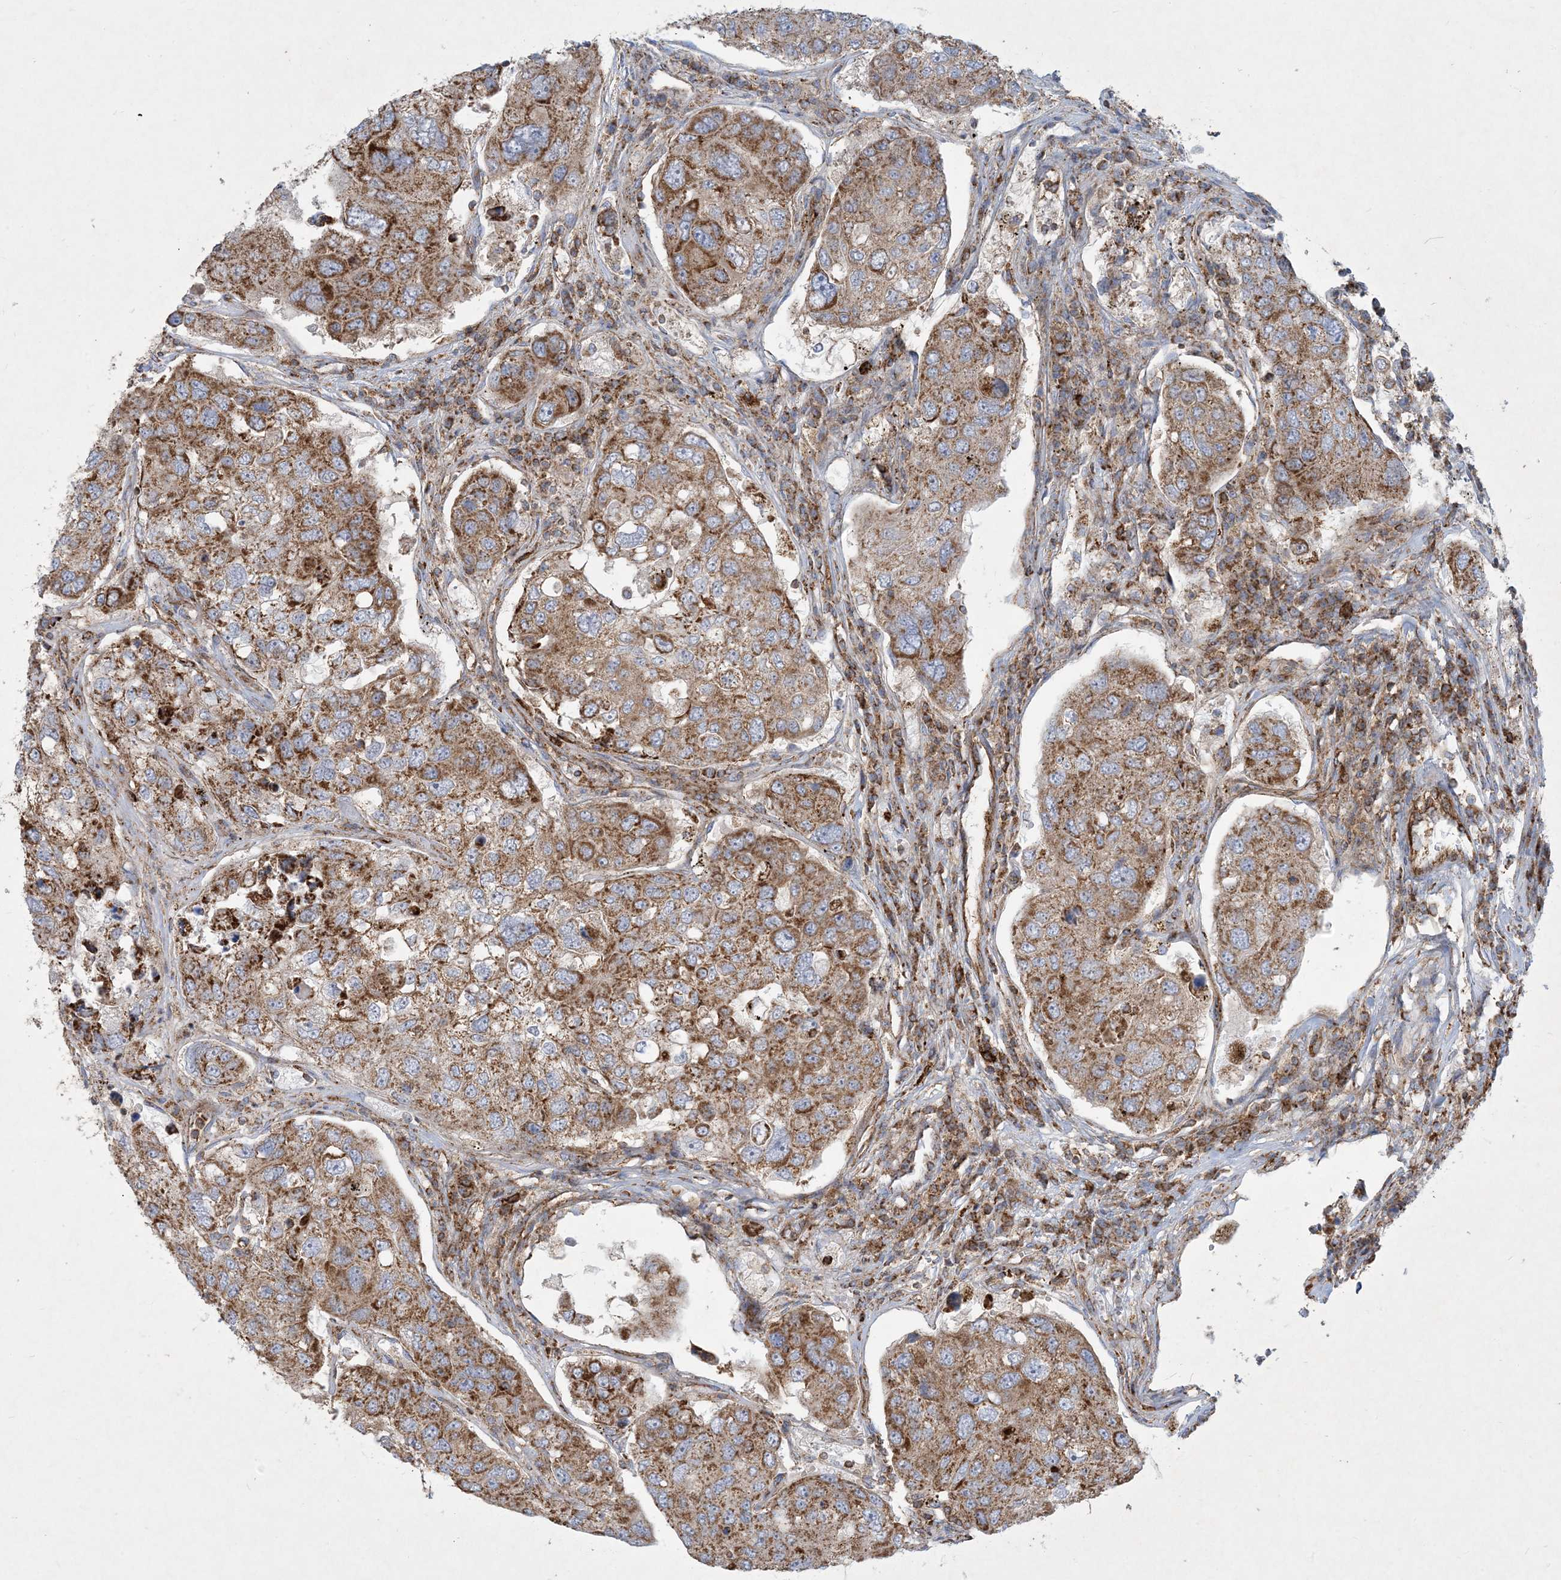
{"staining": {"intensity": "moderate", "quantity": ">75%", "location": "cytoplasmic/membranous"}, "tissue": "urothelial cancer", "cell_type": "Tumor cells", "image_type": "cancer", "snomed": [{"axis": "morphology", "description": "Urothelial carcinoma, High grade"}, {"axis": "topography", "description": "Lymph node"}, {"axis": "topography", "description": "Urinary bladder"}], "caption": "High-power microscopy captured an IHC image of urothelial carcinoma (high-grade), revealing moderate cytoplasmic/membranous expression in about >75% of tumor cells. (brown staining indicates protein expression, while blue staining denotes nuclei).", "gene": "BEND4", "patient": {"sex": "male", "age": 51}}